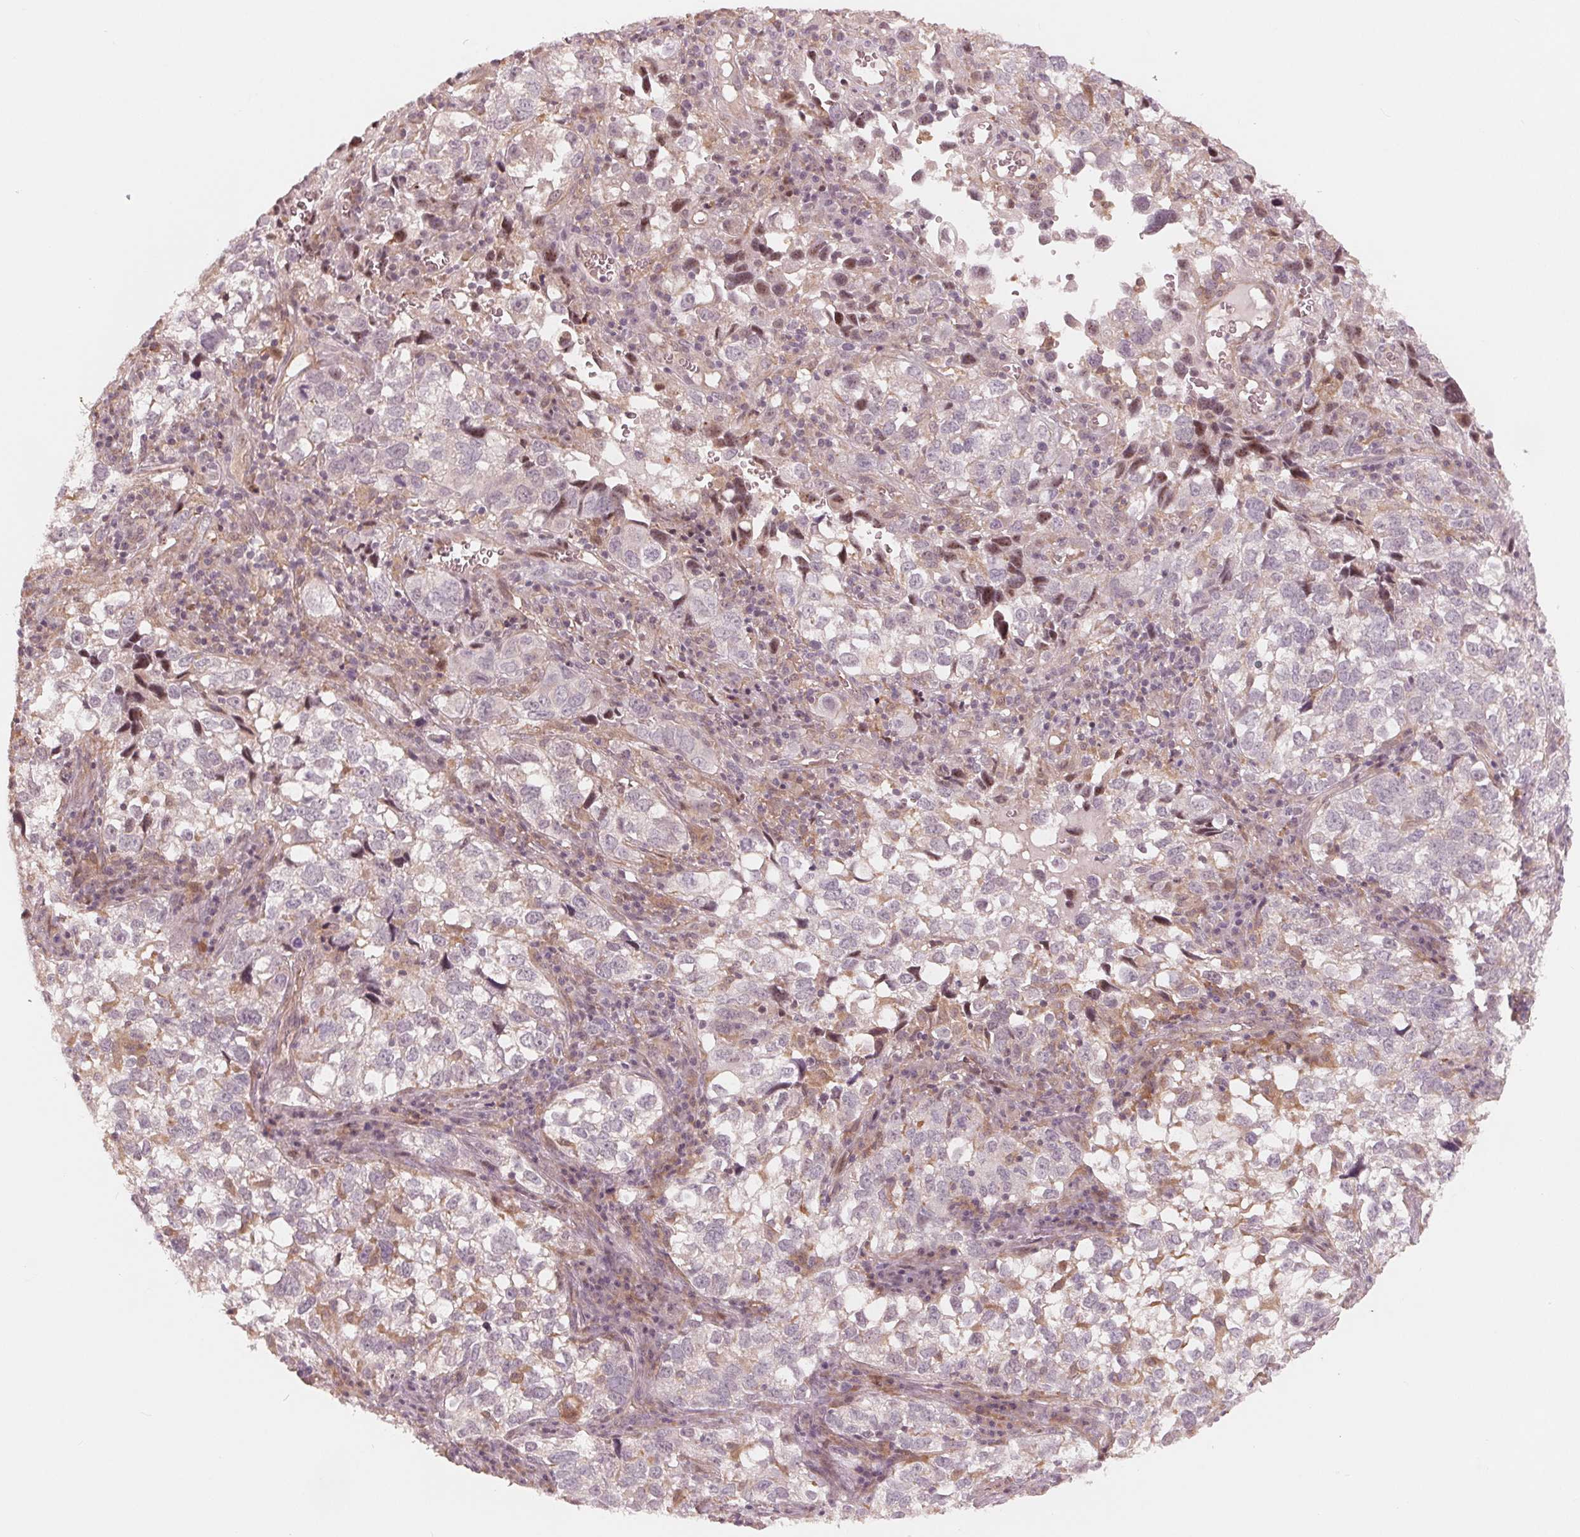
{"staining": {"intensity": "negative", "quantity": "none", "location": "none"}, "tissue": "cervical cancer", "cell_type": "Tumor cells", "image_type": "cancer", "snomed": [{"axis": "morphology", "description": "Squamous cell carcinoma, NOS"}, {"axis": "topography", "description": "Cervix"}], "caption": "Immunohistochemistry image of neoplastic tissue: human cervical squamous cell carcinoma stained with DAB shows no significant protein positivity in tumor cells.", "gene": "IL9R", "patient": {"sex": "female", "age": 55}}